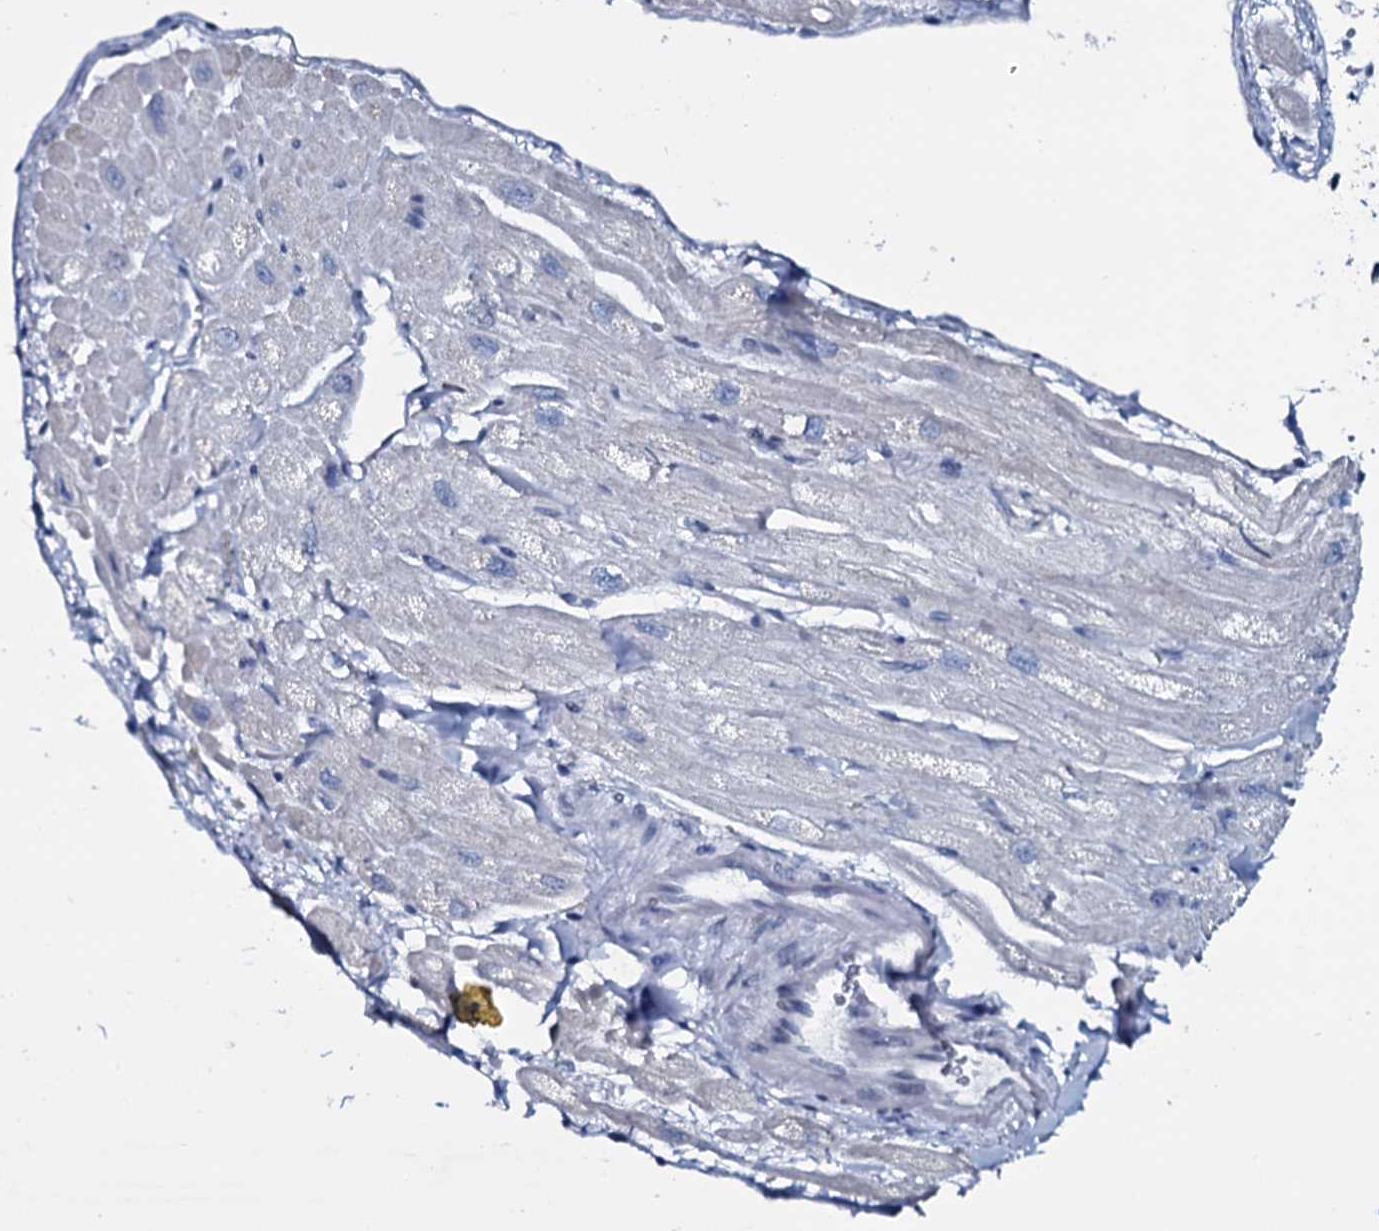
{"staining": {"intensity": "negative", "quantity": "none", "location": "none"}, "tissue": "heart muscle", "cell_type": "Cardiomyocytes", "image_type": "normal", "snomed": [{"axis": "morphology", "description": "Normal tissue, NOS"}, {"axis": "topography", "description": "Heart"}], "caption": "An immunohistochemistry (IHC) micrograph of benign heart muscle is shown. There is no staining in cardiomyocytes of heart muscle.", "gene": "SLC4A7", "patient": {"sex": "male", "age": 65}}